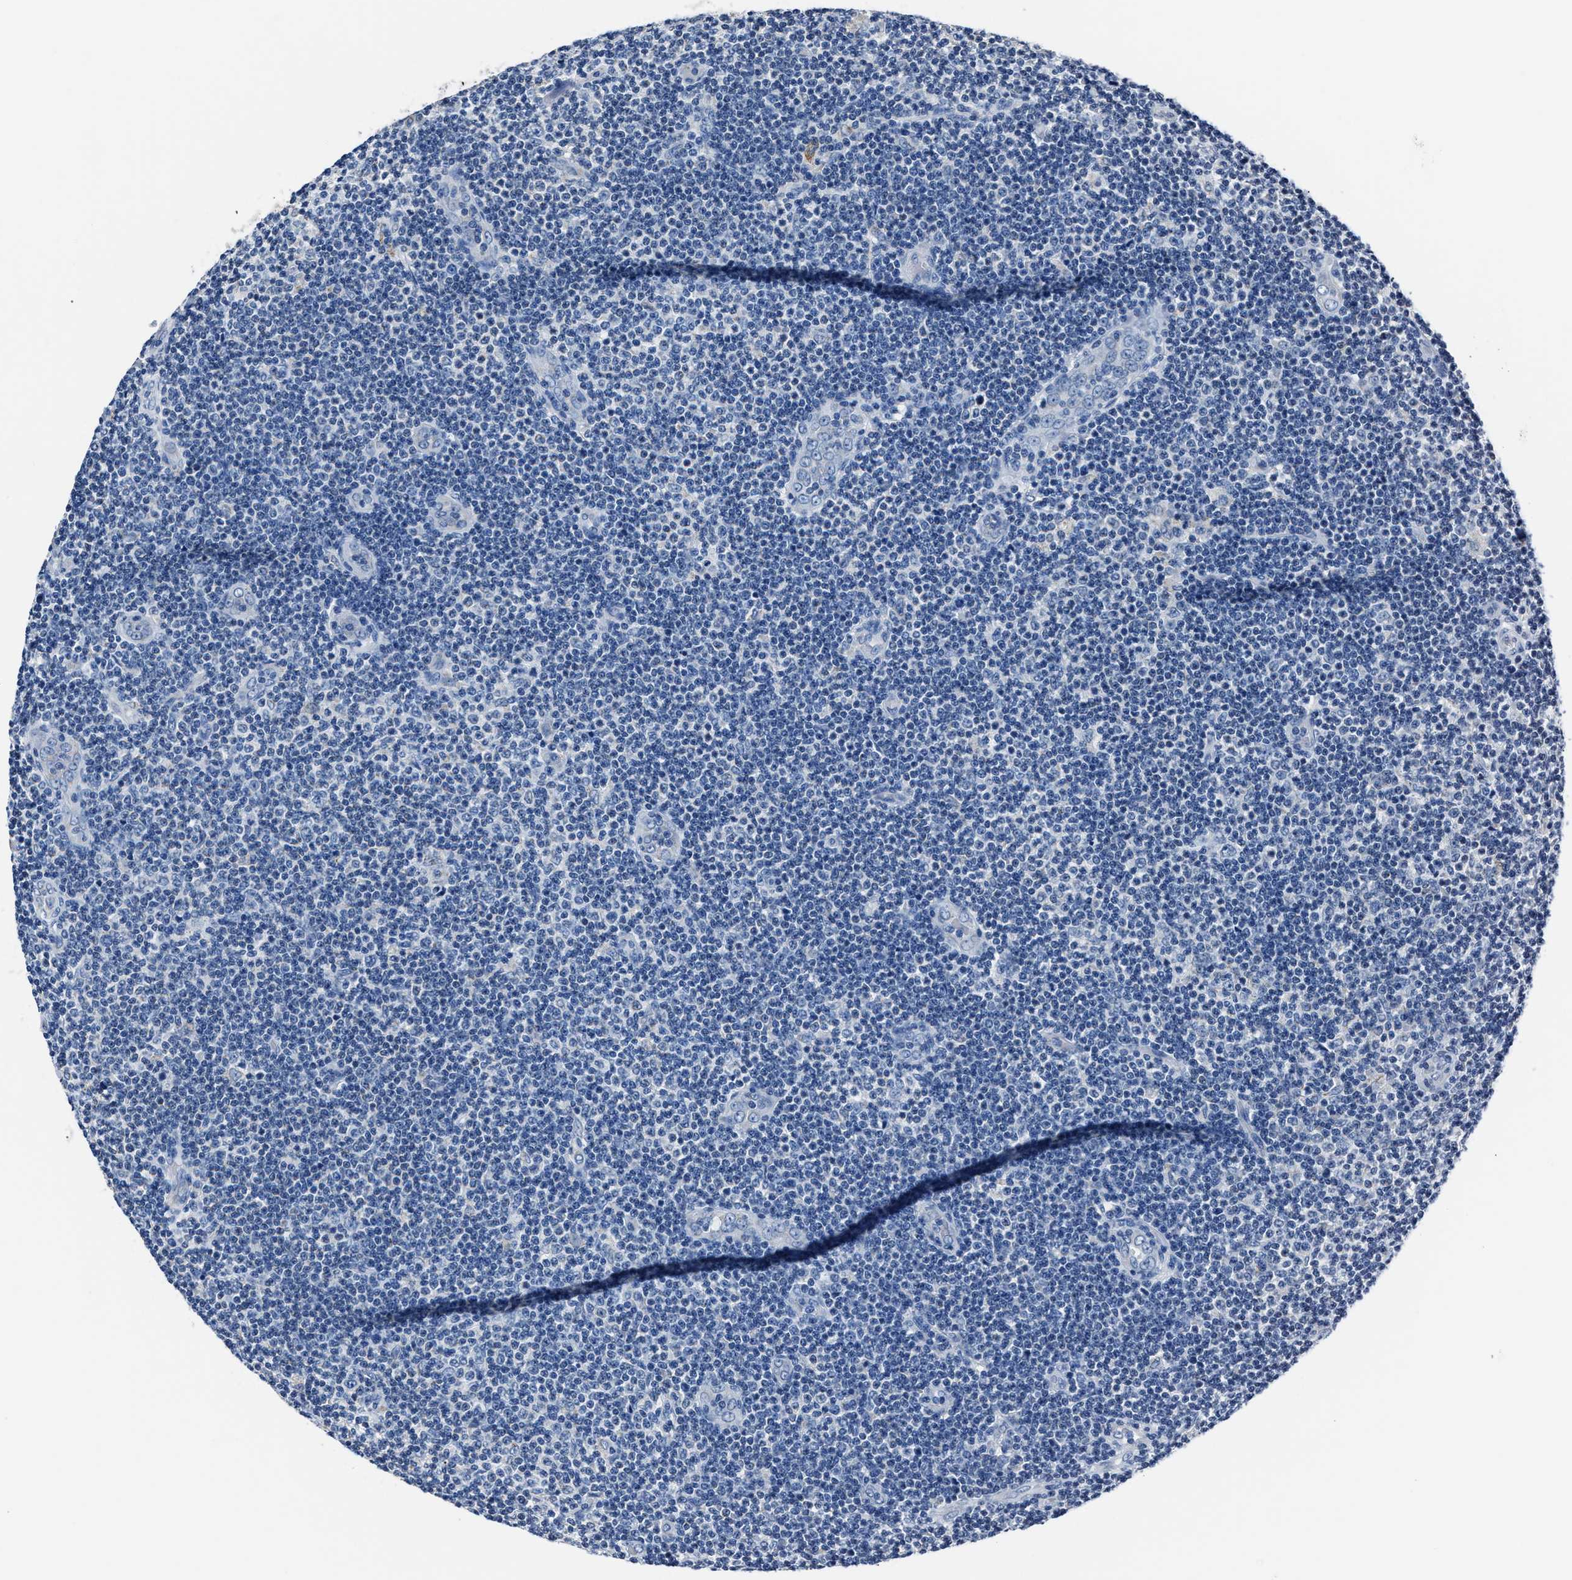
{"staining": {"intensity": "negative", "quantity": "none", "location": "none"}, "tissue": "lymphoma", "cell_type": "Tumor cells", "image_type": "cancer", "snomed": [{"axis": "morphology", "description": "Malignant lymphoma, non-Hodgkin's type, Low grade"}, {"axis": "topography", "description": "Lymph node"}], "caption": "IHC image of low-grade malignant lymphoma, non-Hodgkin's type stained for a protein (brown), which exhibits no expression in tumor cells.", "gene": "AMACR", "patient": {"sex": "male", "age": 83}}